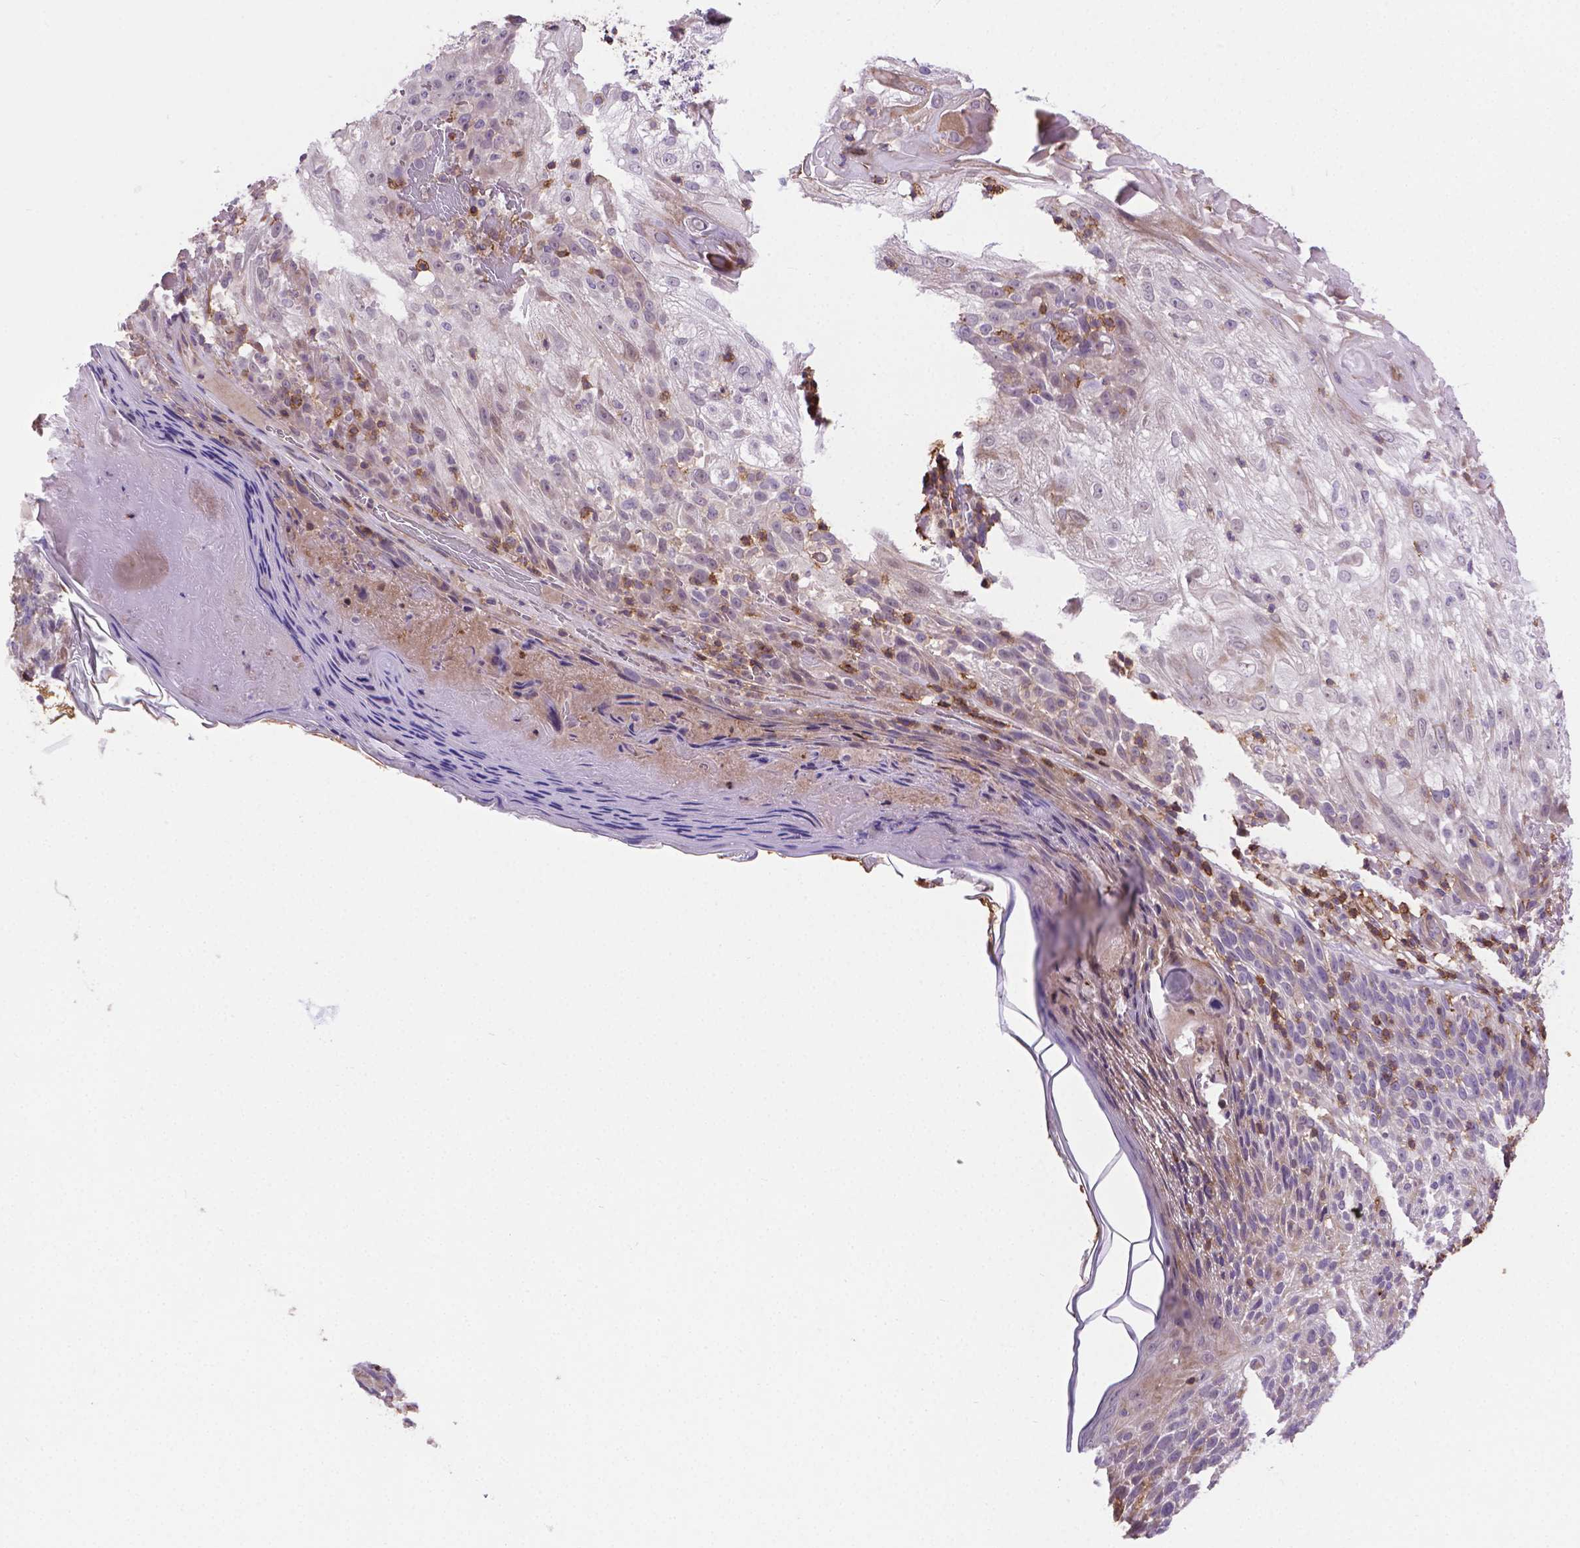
{"staining": {"intensity": "negative", "quantity": "none", "location": "none"}, "tissue": "skin cancer", "cell_type": "Tumor cells", "image_type": "cancer", "snomed": [{"axis": "morphology", "description": "Normal tissue, NOS"}, {"axis": "morphology", "description": "Squamous cell carcinoma, NOS"}, {"axis": "topography", "description": "Skin"}], "caption": "High power microscopy micrograph of an immunohistochemistry histopathology image of skin cancer, revealing no significant positivity in tumor cells. (Brightfield microscopy of DAB (3,3'-diaminobenzidine) IHC at high magnification).", "gene": "ACAD10", "patient": {"sex": "female", "age": 83}}